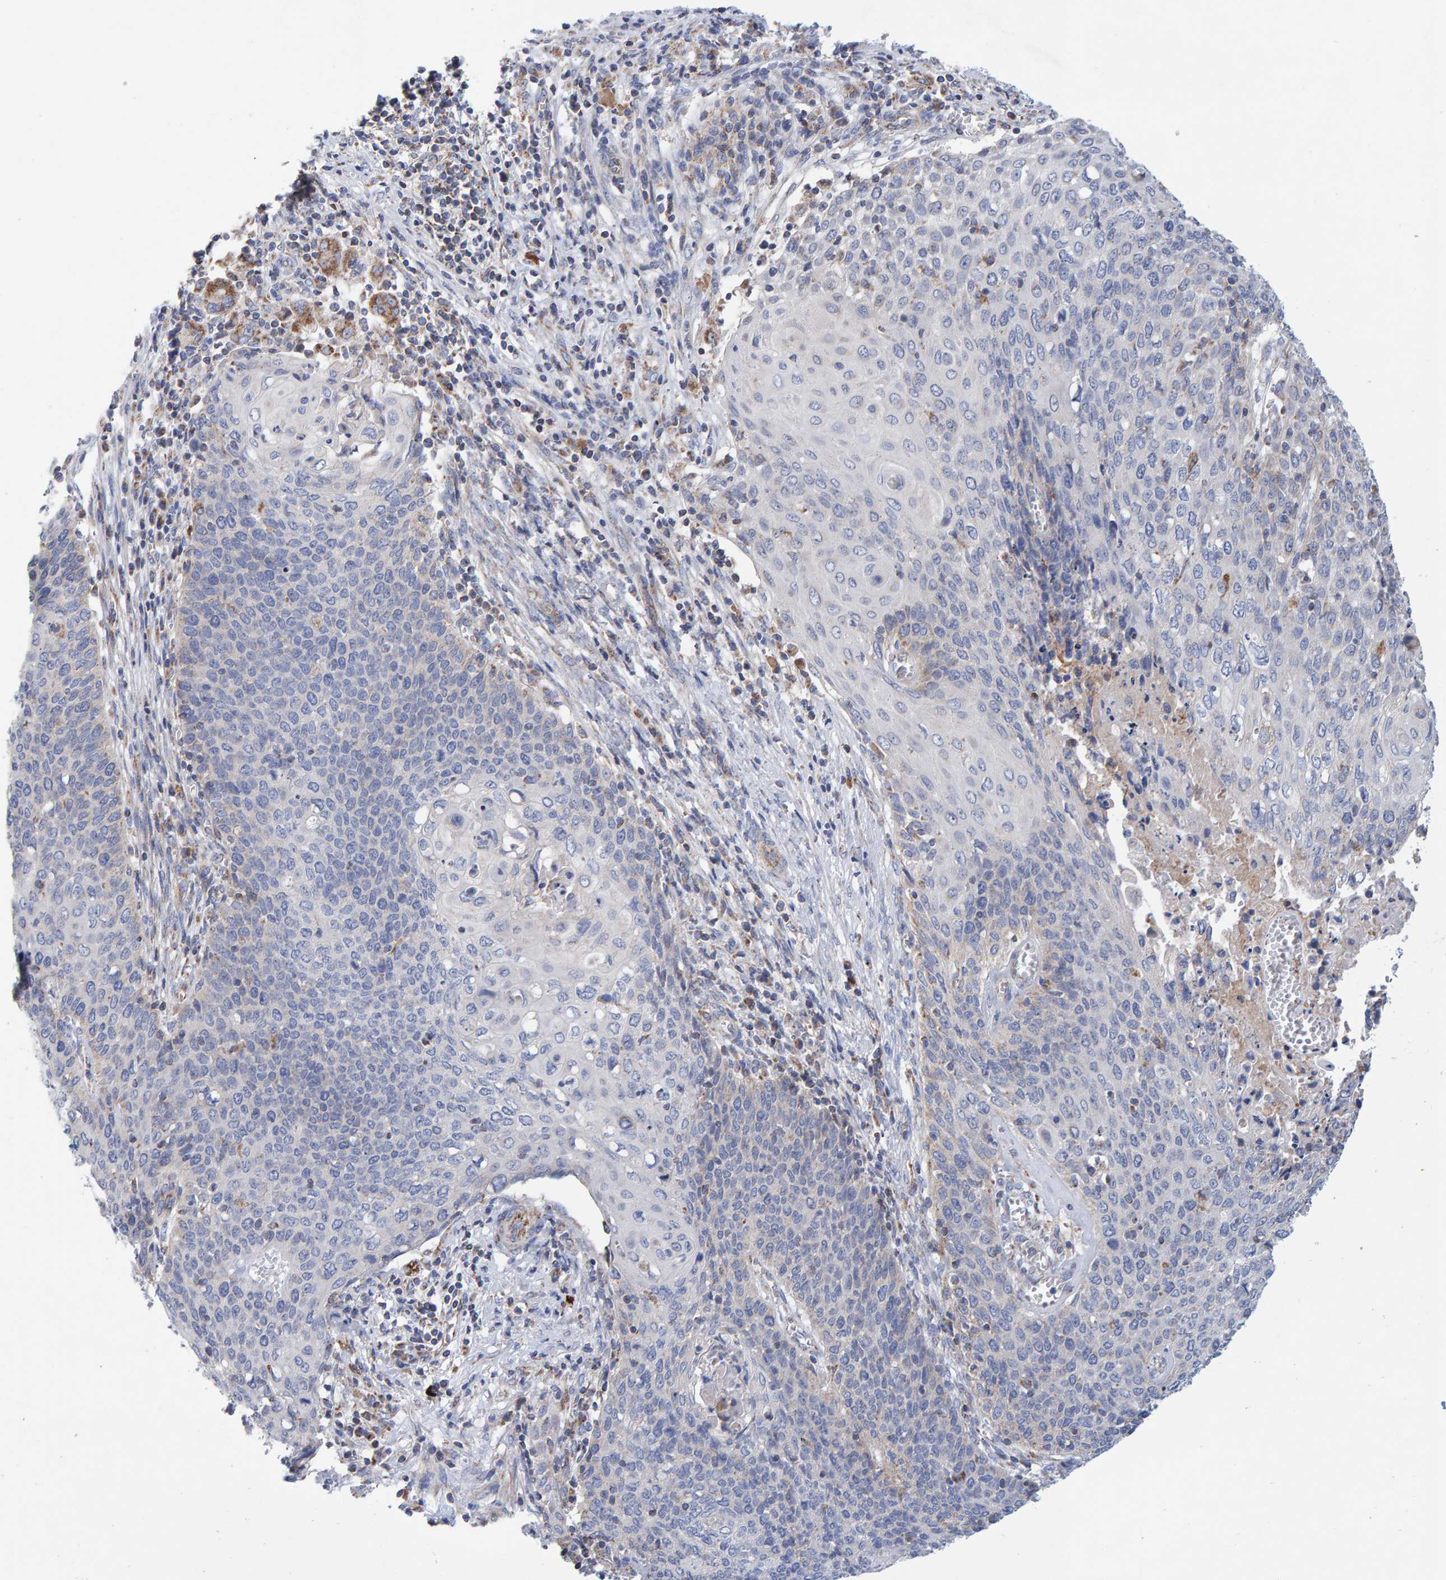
{"staining": {"intensity": "negative", "quantity": "none", "location": "none"}, "tissue": "cervical cancer", "cell_type": "Tumor cells", "image_type": "cancer", "snomed": [{"axis": "morphology", "description": "Squamous cell carcinoma, NOS"}, {"axis": "topography", "description": "Cervix"}], "caption": "Tumor cells are negative for brown protein staining in squamous cell carcinoma (cervical). (Stains: DAB (3,3'-diaminobenzidine) immunohistochemistry with hematoxylin counter stain, Microscopy: brightfield microscopy at high magnification).", "gene": "EFR3A", "patient": {"sex": "female", "age": 39}}